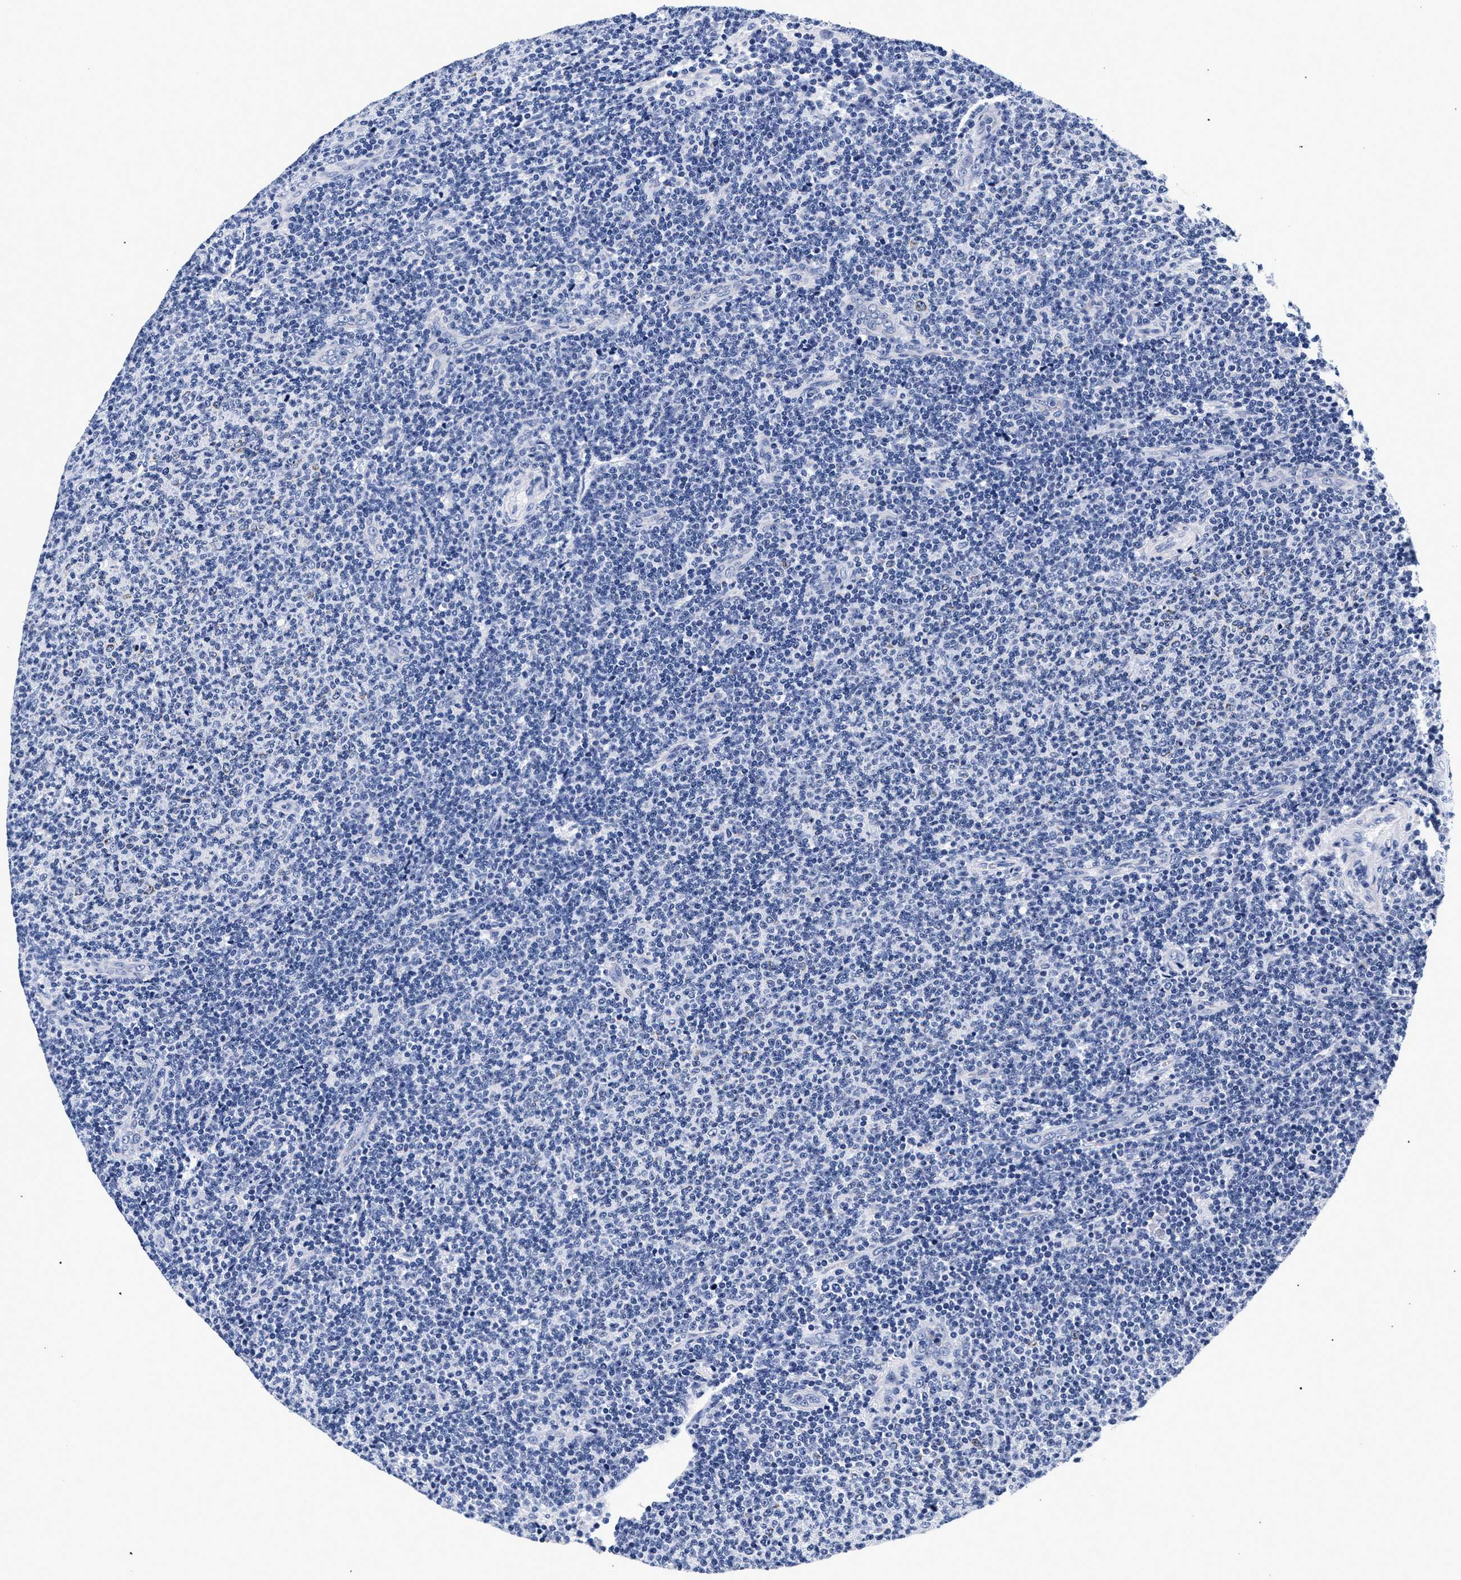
{"staining": {"intensity": "negative", "quantity": "none", "location": "none"}, "tissue": "lymphoma", "cell_type": "Tumor cells", "image_type": "cancer", "snomed": [{"axis": "morphology", "description": "Malignant lymphoma, non-Hodgkin's type, Low grade"}, {"axis": "topography", "description": "Lymph node"}], "caption": "There is no significant staining in tumor cells of lymphoma. The staining was performed using DAB to visualize the protein expression in brown, while the nuclei were stained in blue with hematoxylin (Magnification: 20x).", "gene": "RAB3B", "patient": {"sex": "male", "age": 66}}